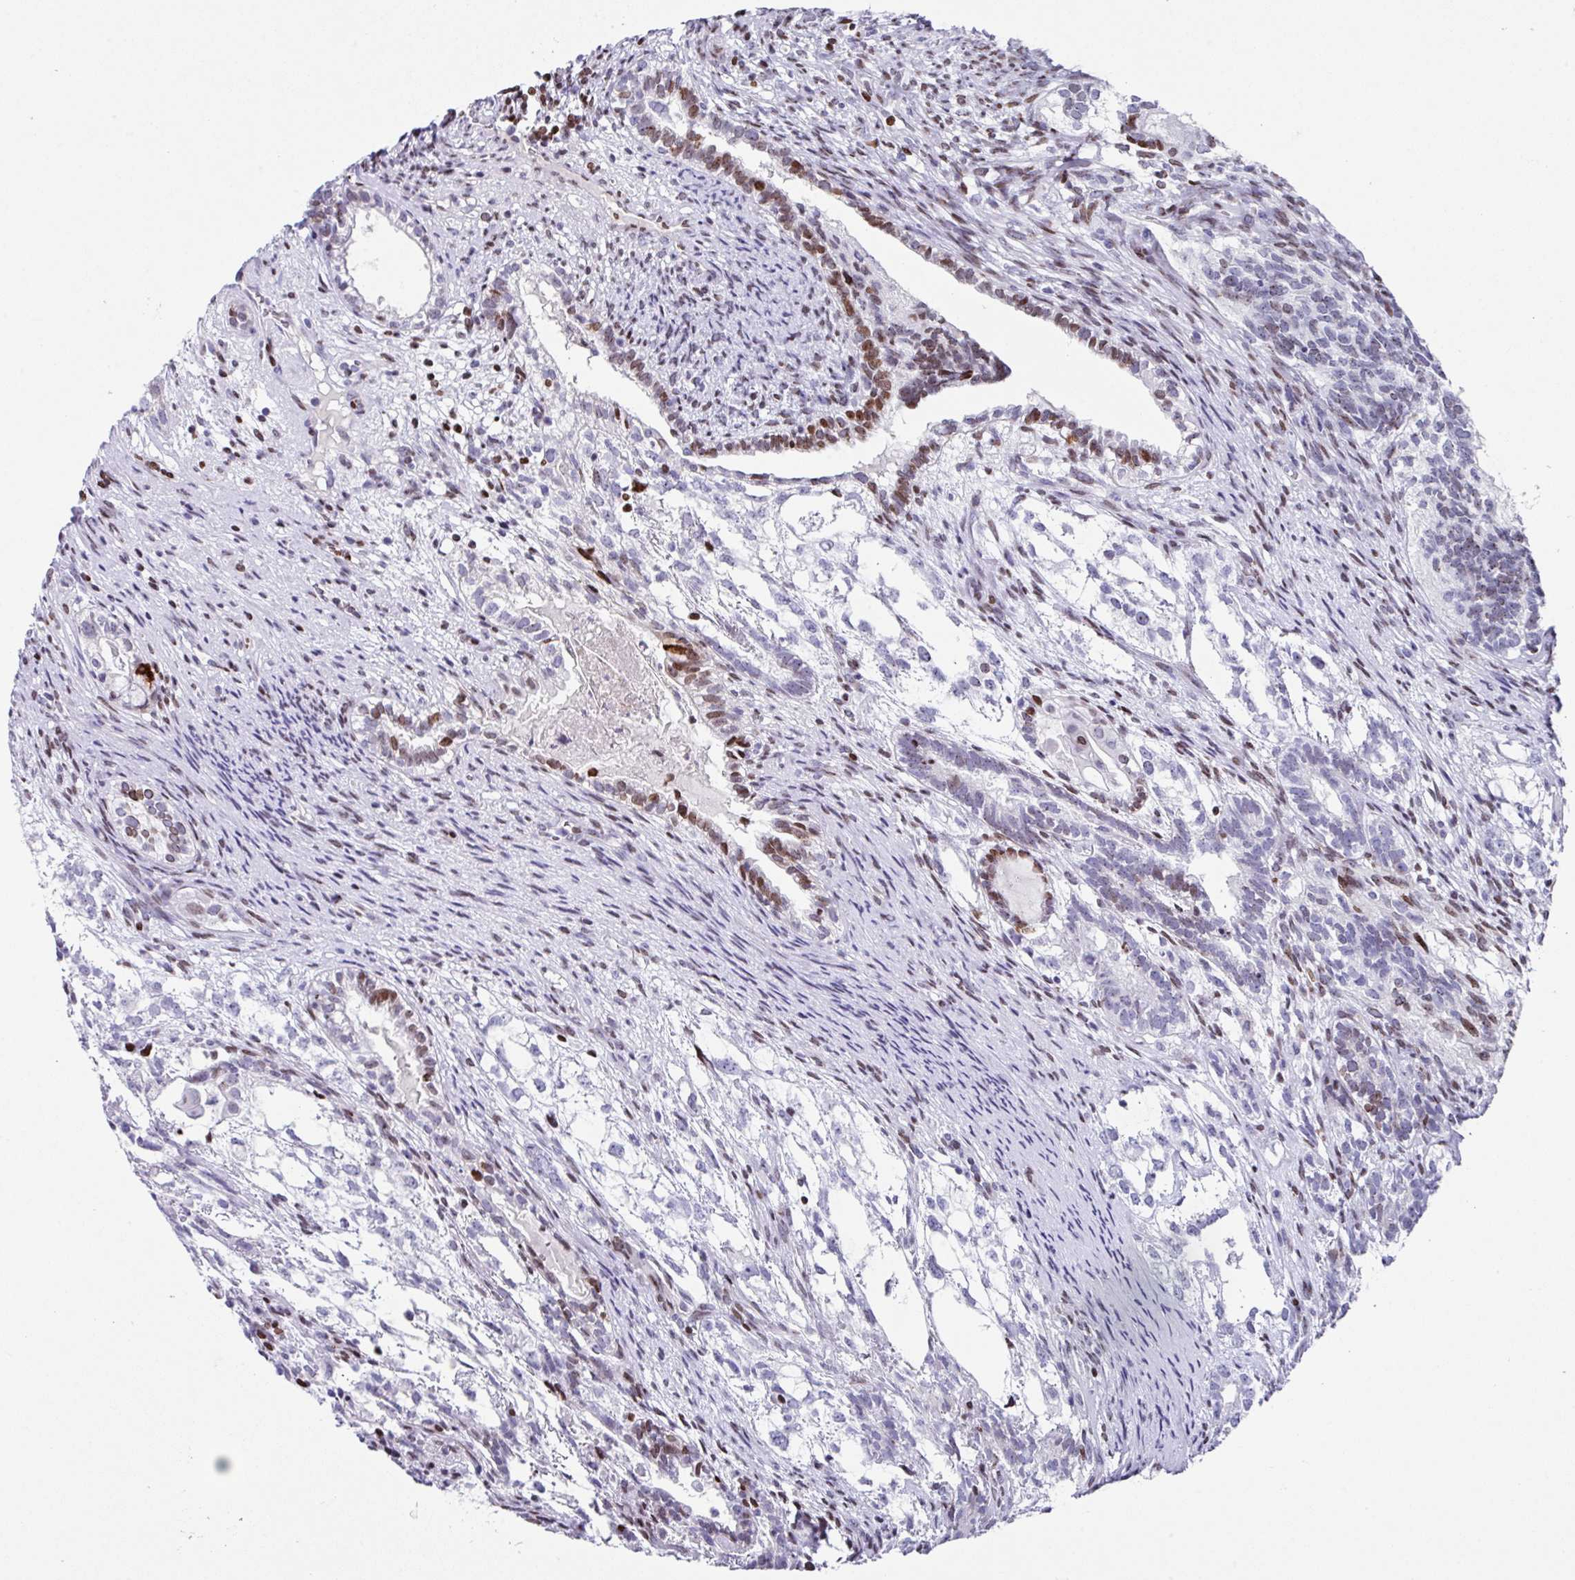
{"staining": {"intensity": "moderate", "quantity": "25%-75%", "location": "nuclear"}, "tissue": "testis cancer", "cell_type": "Tumor cells", "image_type": "cancer", "snomed": [{"axis": "morphology", "description": "Seminoma, NOS"}, {"axis": "morphology", "description": "Carcinoma, Embryonal, NOS"}, {"axis": "topography", "description": "Testis"}], "caption": "Testis embryonal carcinoma tissue exhibits moderate nuclear staining in about 25%-75% of tumor cells, visualized by immunohistochemistry. (DAB IHC with brightfield microscopy, high magnification).", "gene": "TCF3", "patient": {"sex": "male", "age": 41}}